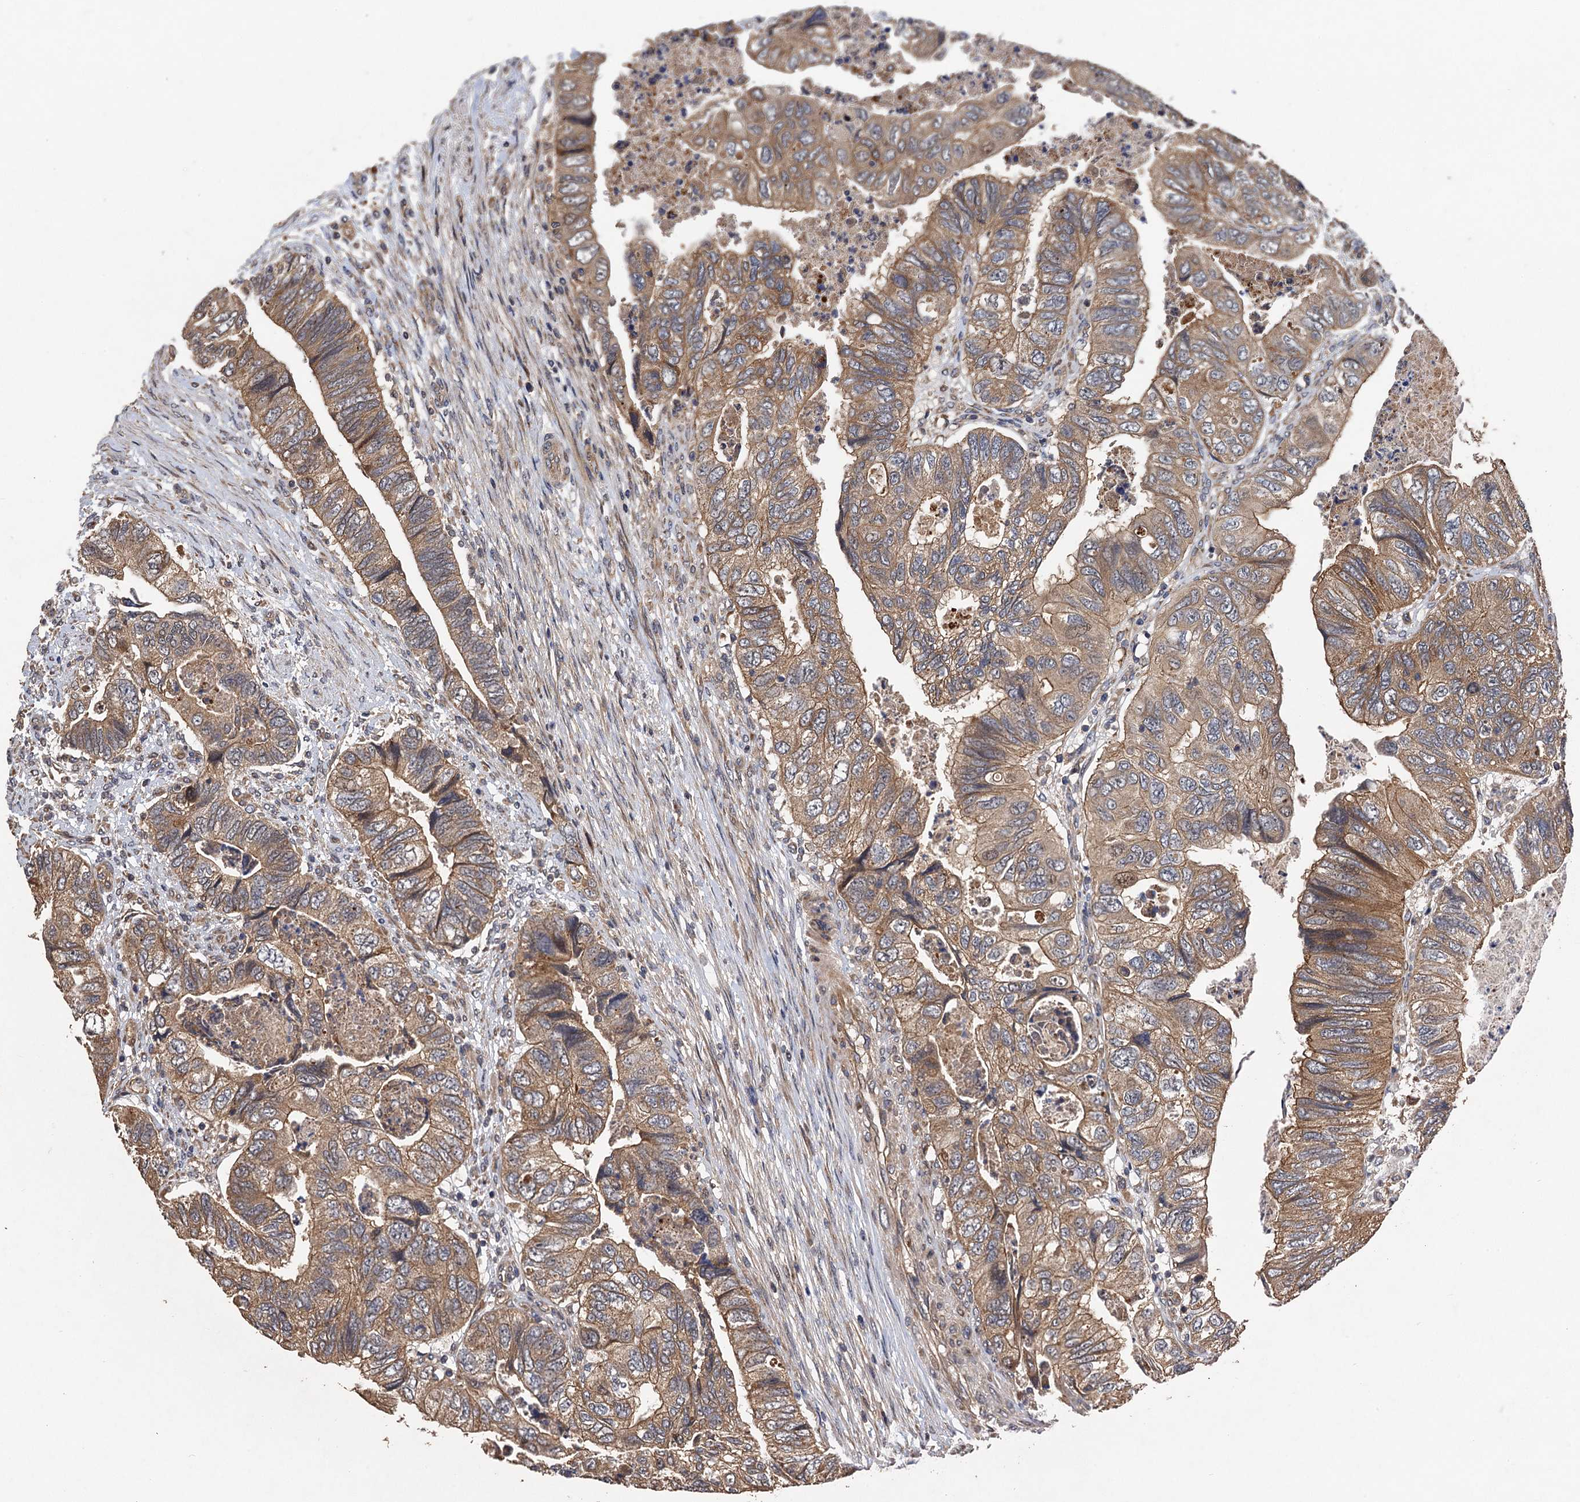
{"staining": {"intensity": "moderate", "quantity": ">75%", "location": "cytoplasmic/membranous"}, "tissue": "colorectal cancer", "cell_type": "Tumor cells", "image_type": "cancer", "snomed": [{"axis": "morphology", "description": "Adenocarcinoma, NOS"}, {"axis": "topography", "description": "Rectum"}], "caption": "A micrograph showing moderate cytoplasmic/membranous staining in approximately >75% of tumor cells in colorectal cancer (adenocarcinoma), as visualized by brown immunohistochemical staining.", "gene": "TMEM39B", "patient": {"sex": "male", "age": 63}}